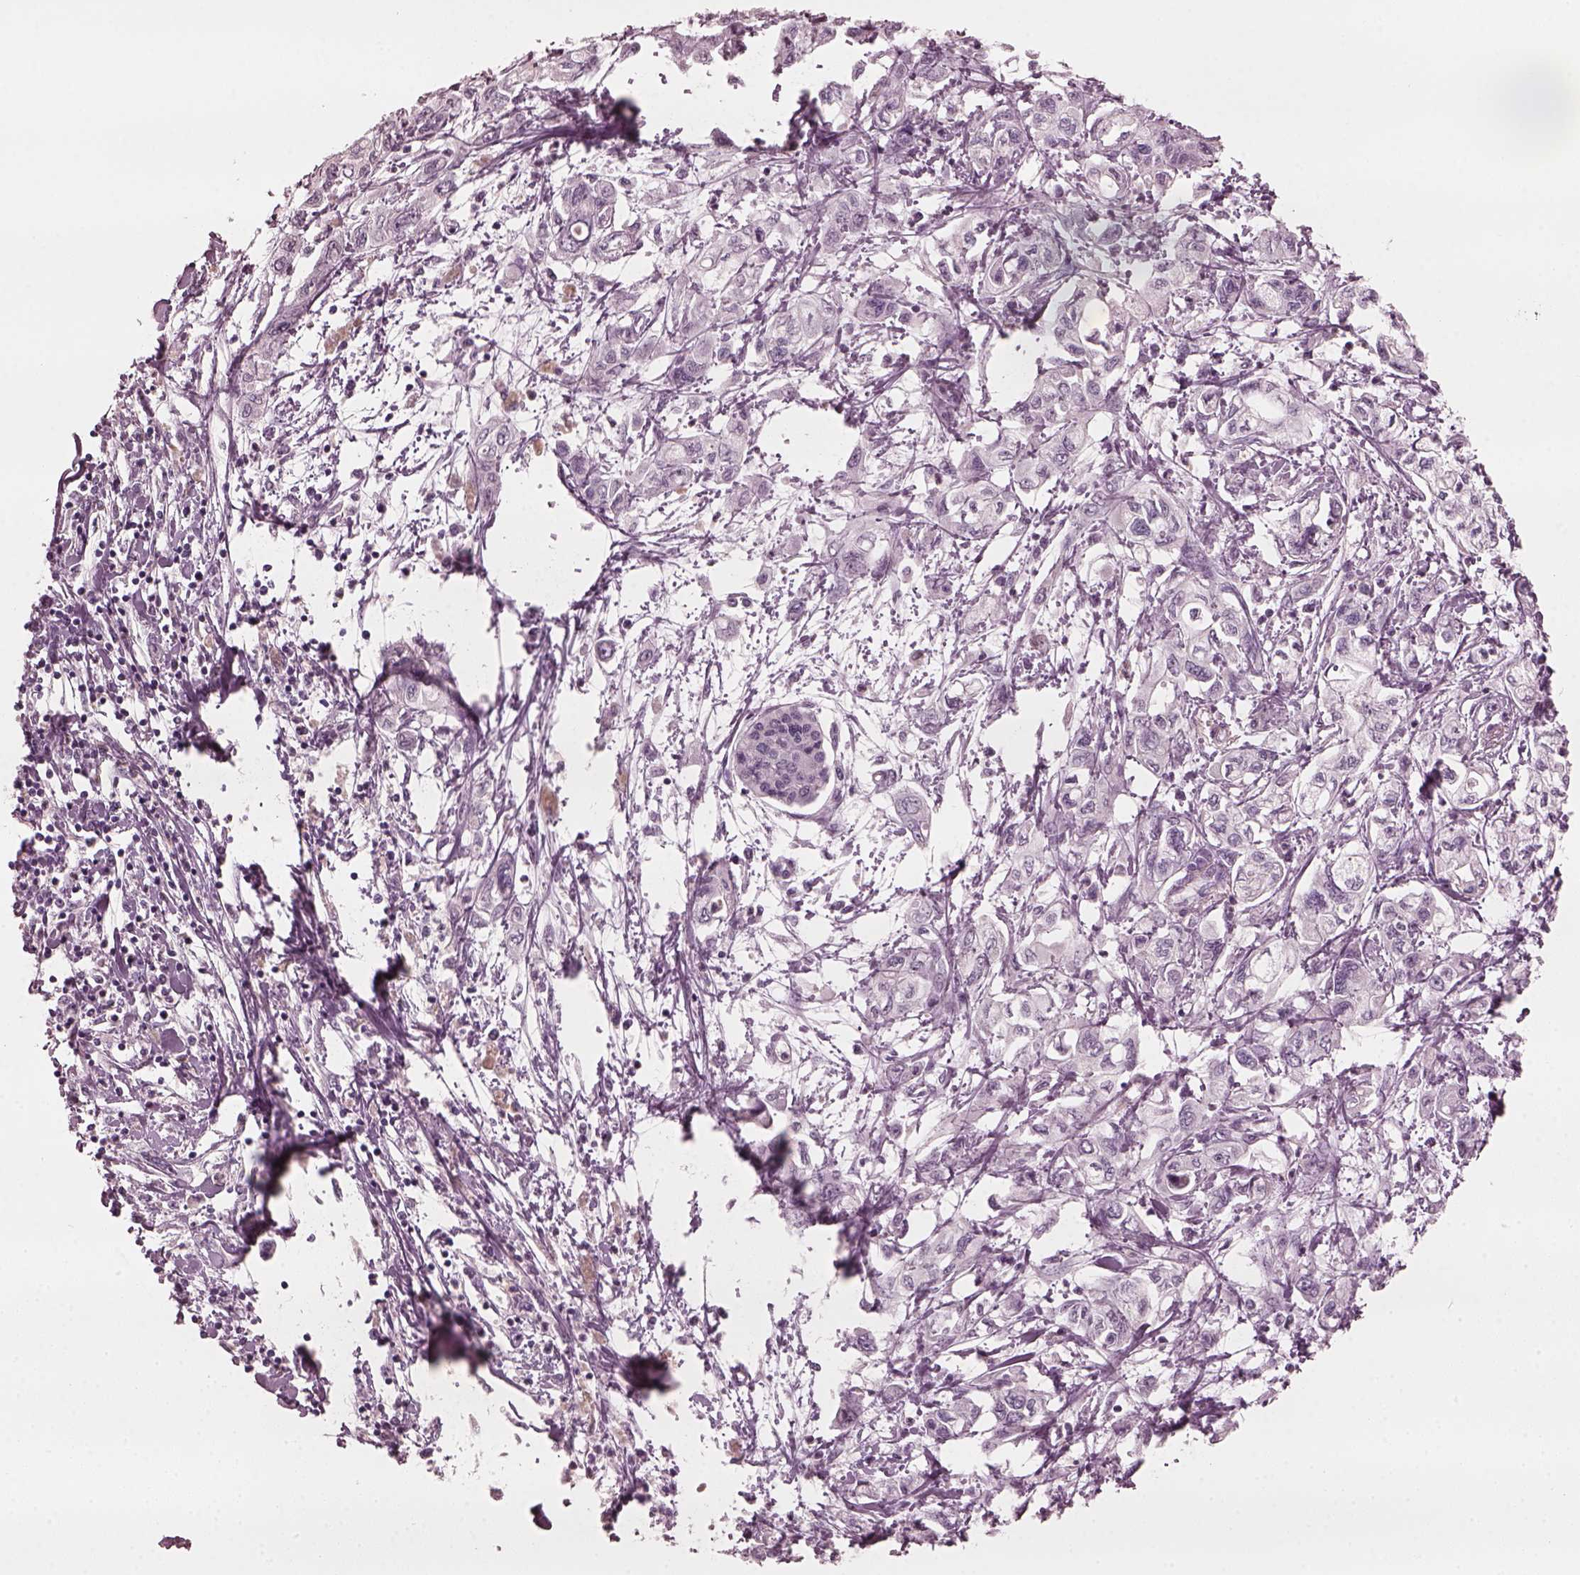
{"staining": {"intensity": "negative", "quantity": "none", "location": "none"}, "tissue": "pancreatic cancer", "cell_type": "Tumor cells", "image_type": "cancer", "snomed": [{"axis": "morphology", "description": "Adenocarcinoma, NOS"}, {"axis": "topography", "description": "Pancreas"}], "caption": "IHC photomicrograph of neoplastic tissue: pancreatic adenocarcinoma stained with DAB (3,3'-diaminobenzidine) reveals no significant protein staining in tumor cells. (DAB IHC with hematoxylin counter stain).", "gene": "CCDC170", "patient": {"sex": "male", "age": 54}}